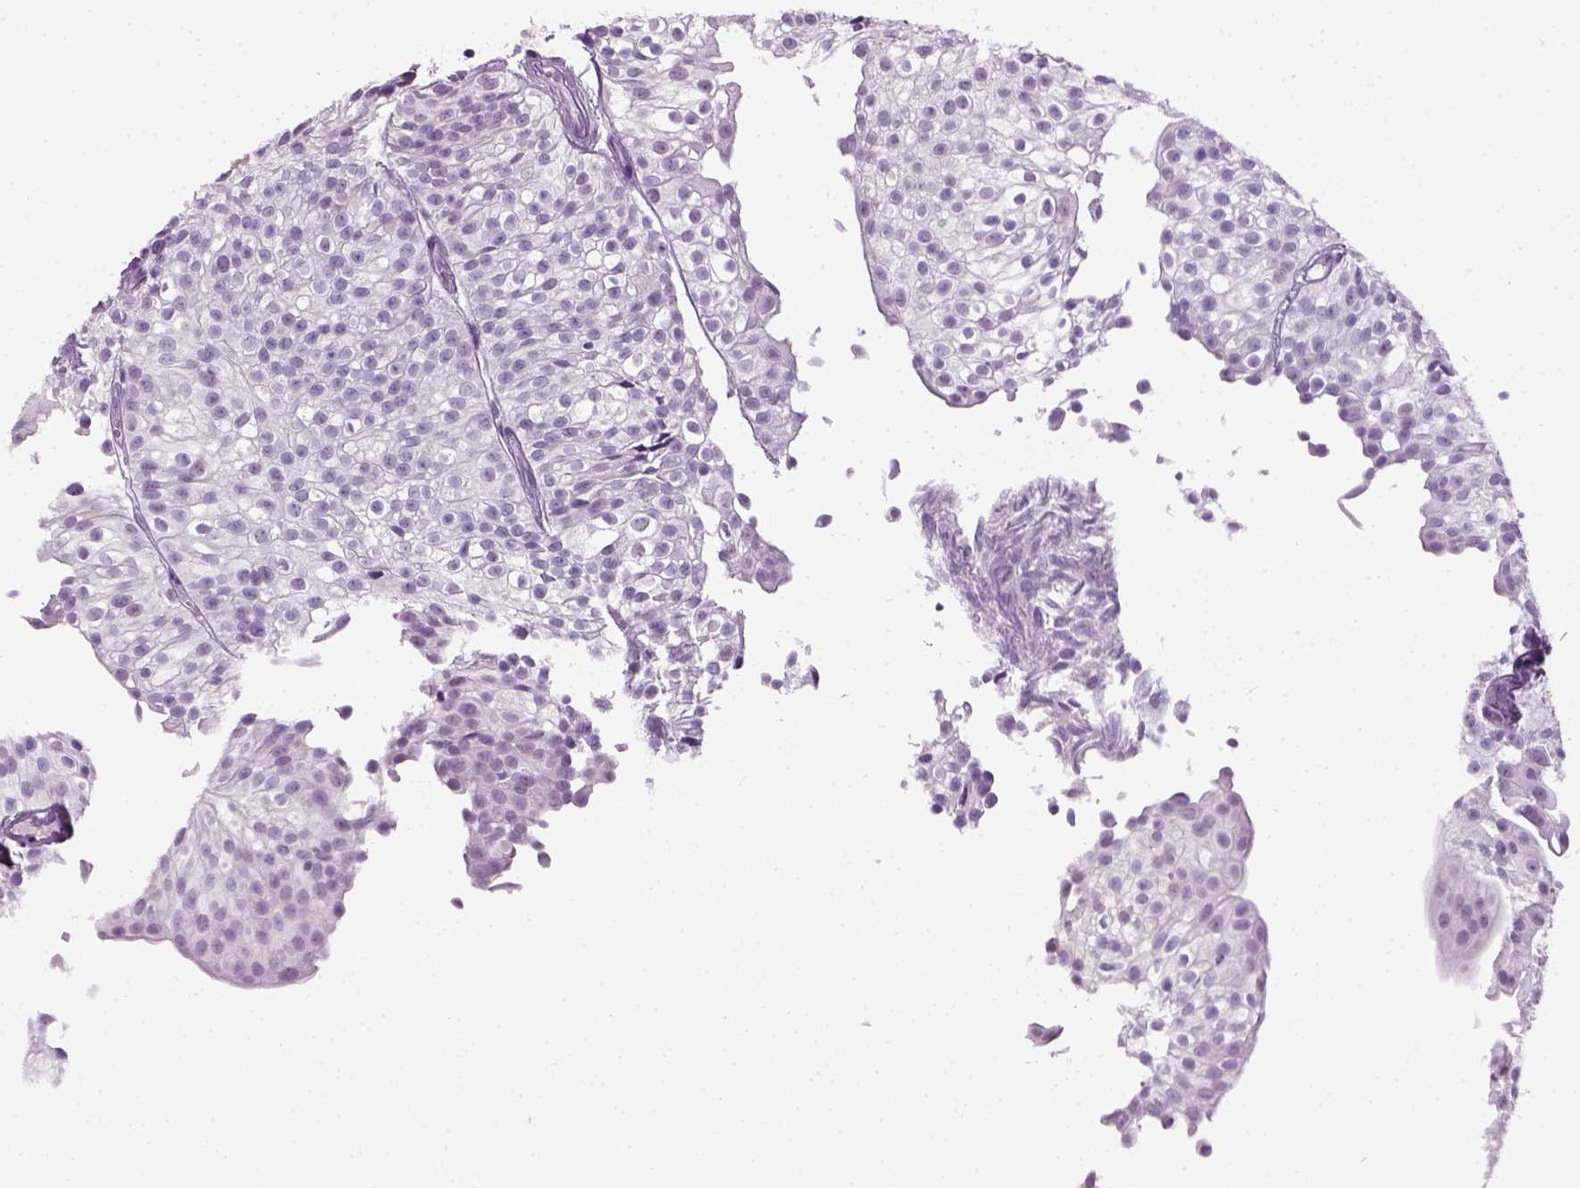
{"staining": {"intensity": "negative", "quantity": "none", "location": "none"}, "tissue": "urothelial cancer", "cell_type": "Tumor cells", "image_type": "cancer", "snomed": [{"axis": "morphology", "description": "Urothelial carcinoma, Low grade"}, {"axis": "topography", "description": "Urinary bladder"}], "caption": "A histopathology image of urothelial cancer stained for a protein shows no brown staining in tumor cells.", "gene": "GABRB2", "patient": {"sex": "male", "age": 70}}